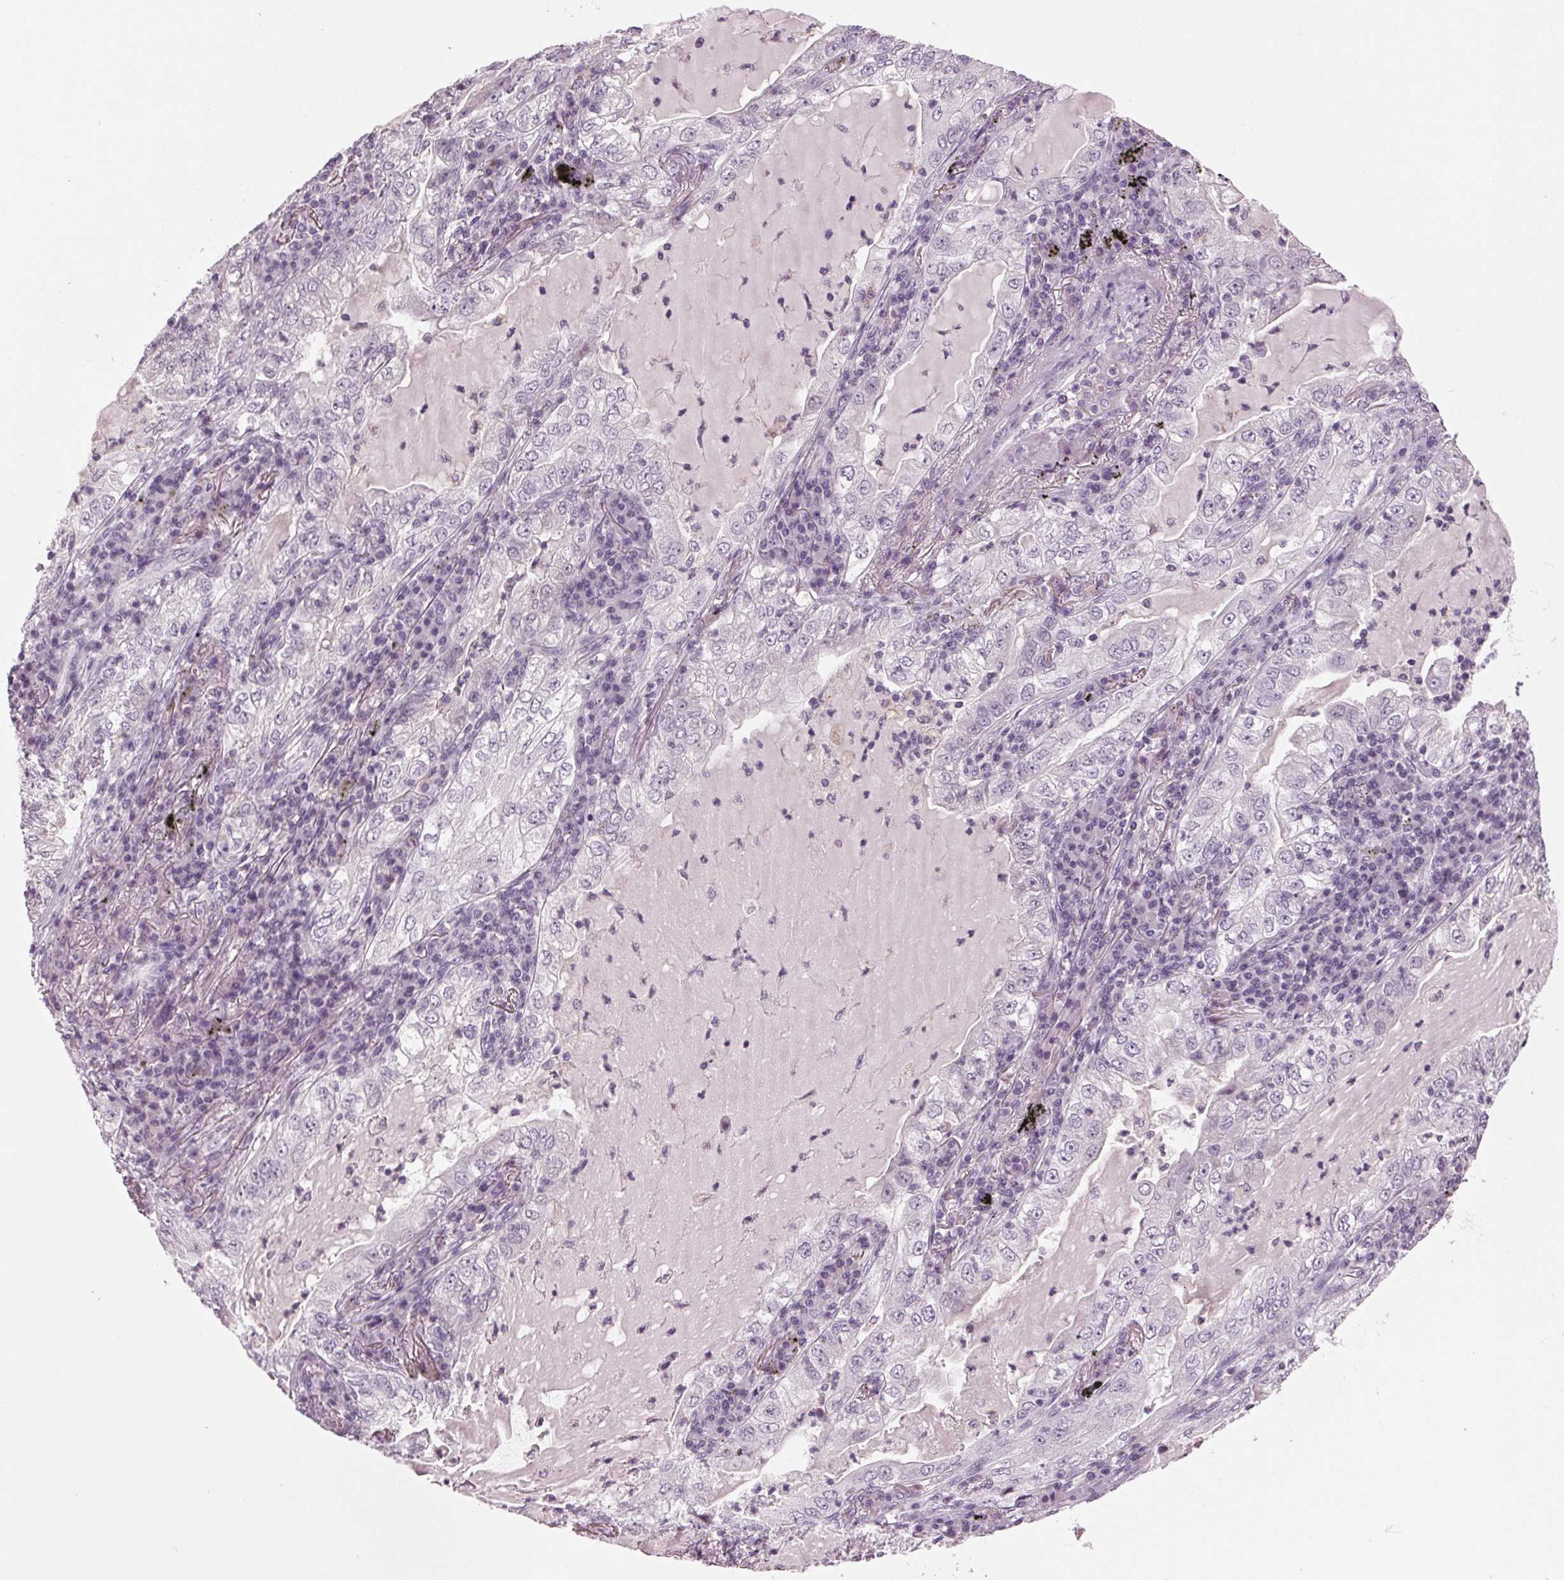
{"staining": {"intensity": "negative", "quantity": "none", "location": "none"}, "tissue": "lung cancer", "cell_type": "Tumor cells", "image_type": "cancer", "snomed": [{"axis": "morphology", "description": "Adenocarcinoma, NOS"}, {"axis": "topography", "description": "Lung"}], "caption": "IHC image of neoplastic tissue: lung cancer (adenocarcinoma) stained with DAB (3,3'-diaminobenzidine) reveals no significant protein expression in tumor cells.", "gene": "DNAH12", "patient": {"sex": "female", "age": 73}}